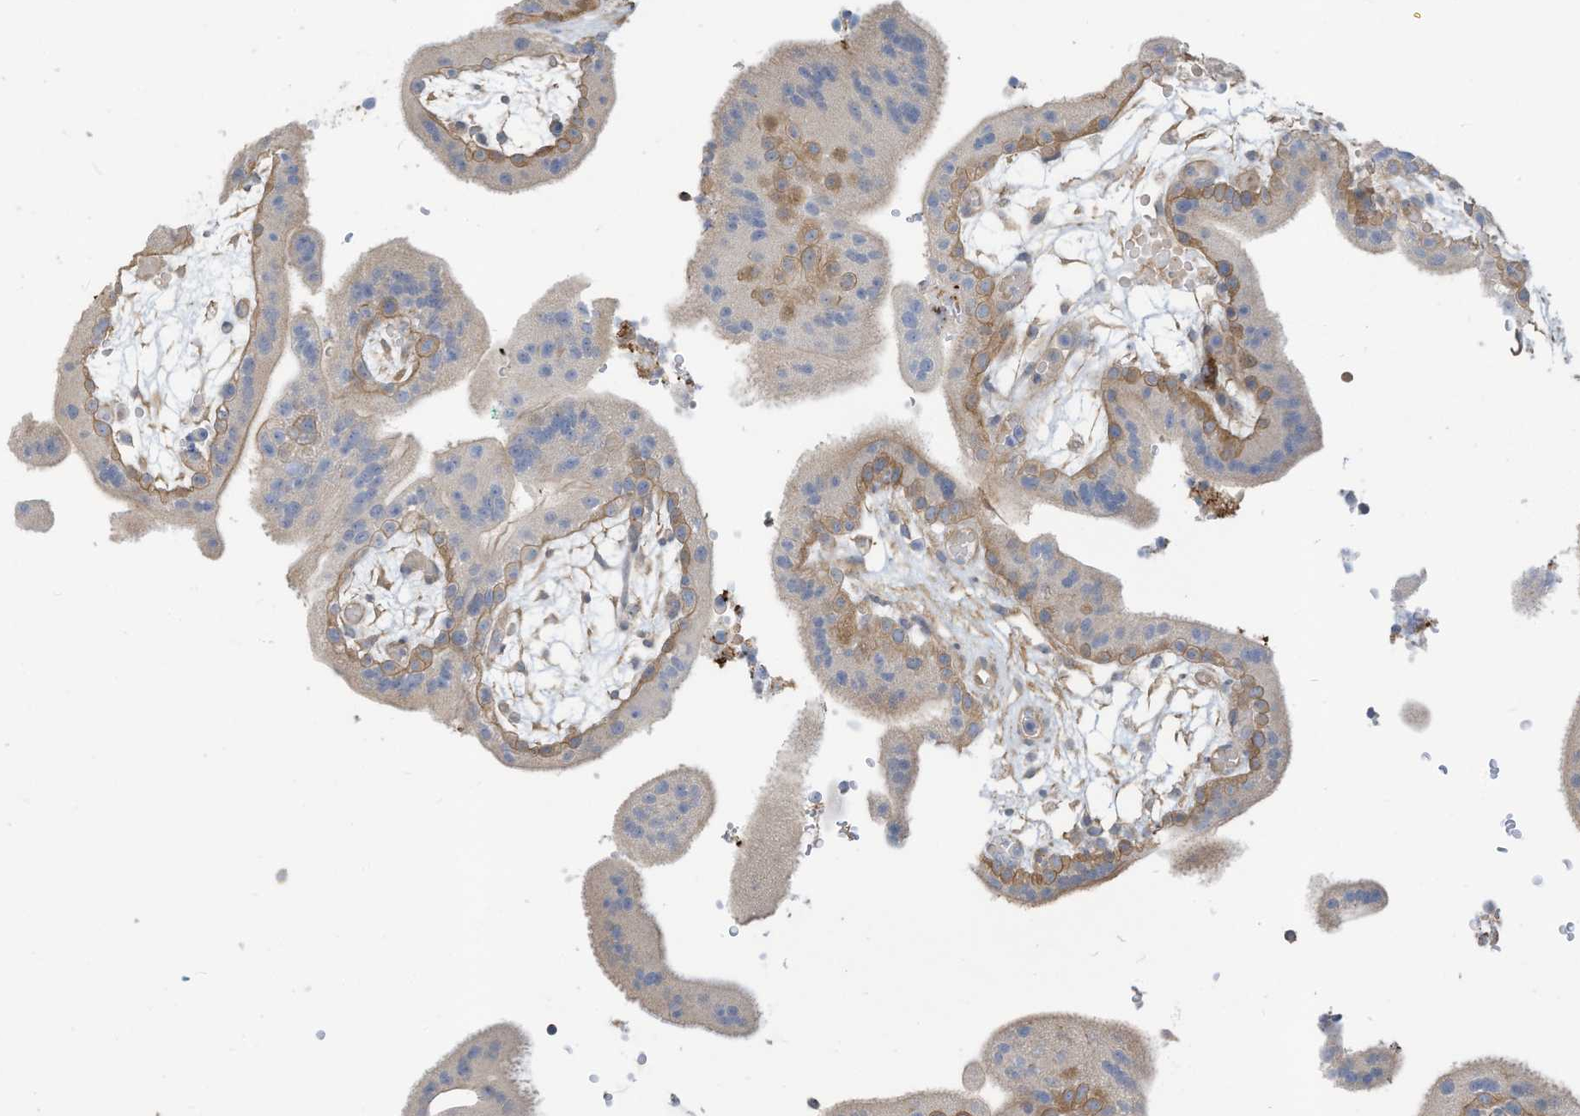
{"staining": {"intensity": "moderate", "quantity": "25%-75%", "location": "cytoplasmic/membranous"}, "tissue": "placenta", "cell_type": "Trophoblastic cells", "image_type": "normal", "snomed": [{"axis": "morphology", "description": "Normal tissue, NOS"}, {"axis": "topography", "description": "Placenta"}], "caption": "Moderate cytoplasmic/membranous protein staining is seen in about 25%-75% of trophoblastic cells in placenta. The staining is performed using DAB (3,3'-diaminobenzidine) brown chromogen to label protein expression. The nuclei are counter-stained blue using hematoxylin.", "gene": "GTPBP2", "patient": {"sex": "female", "age": 18}}